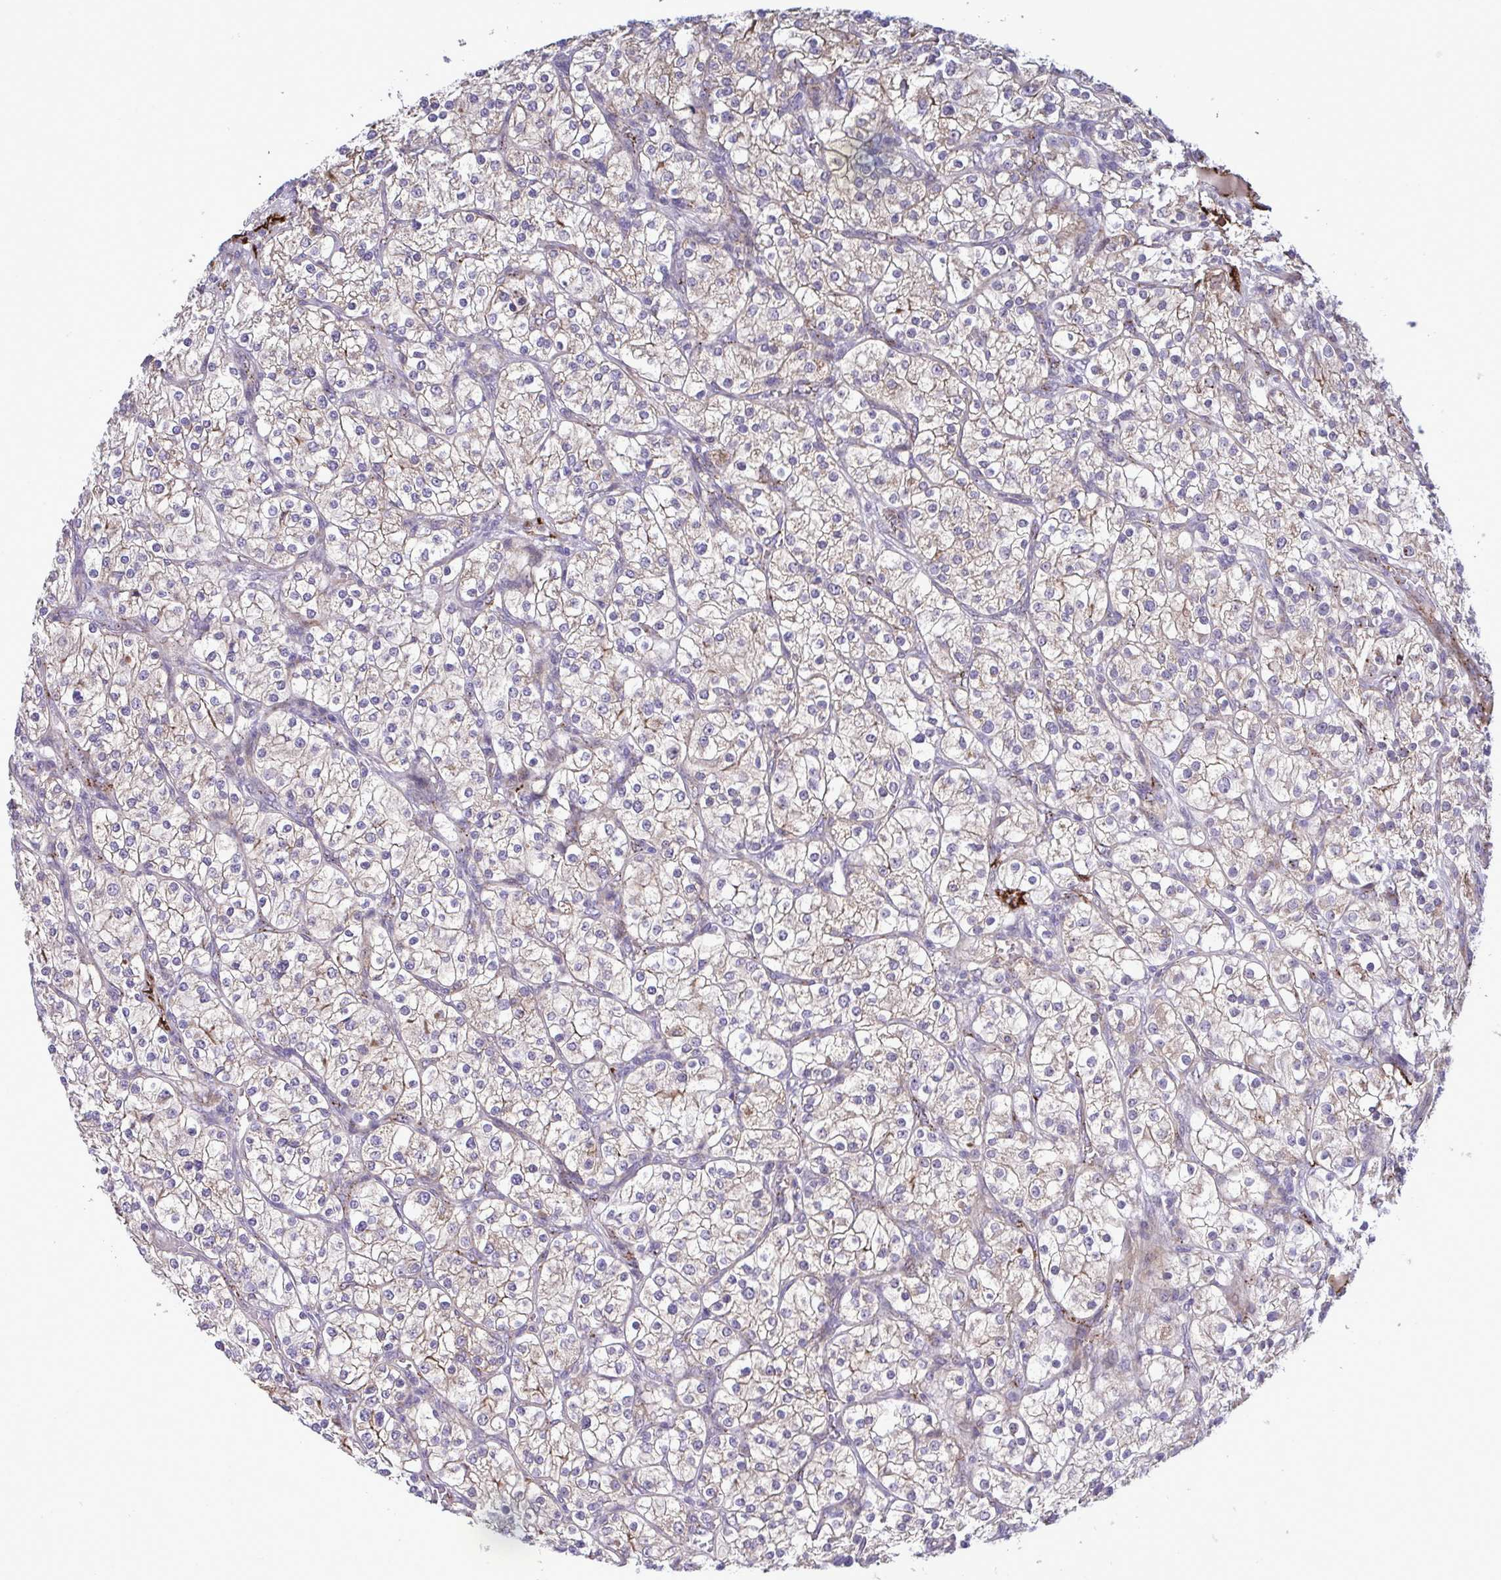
{"staining": {"intensity": "weak", "quantity": ">75%", "location": "cytoplasmic/membranous"}, "tissue": "renal cancer", "cell_type": "Tumor cells", "image_type": "cancer", "snomed": [{"axis": "morphology", "description": "Adenocarcinoma, NOS"}, {"axis": "topography", "description": "Kidney"}], "caption": "Weak cytoplasmic/membranous positivity is appreciated in about >75% of tumor cells in adenocarcinoma (renal).", "gene": "CD101", "patient": {"sex": "male", "age": 80}}